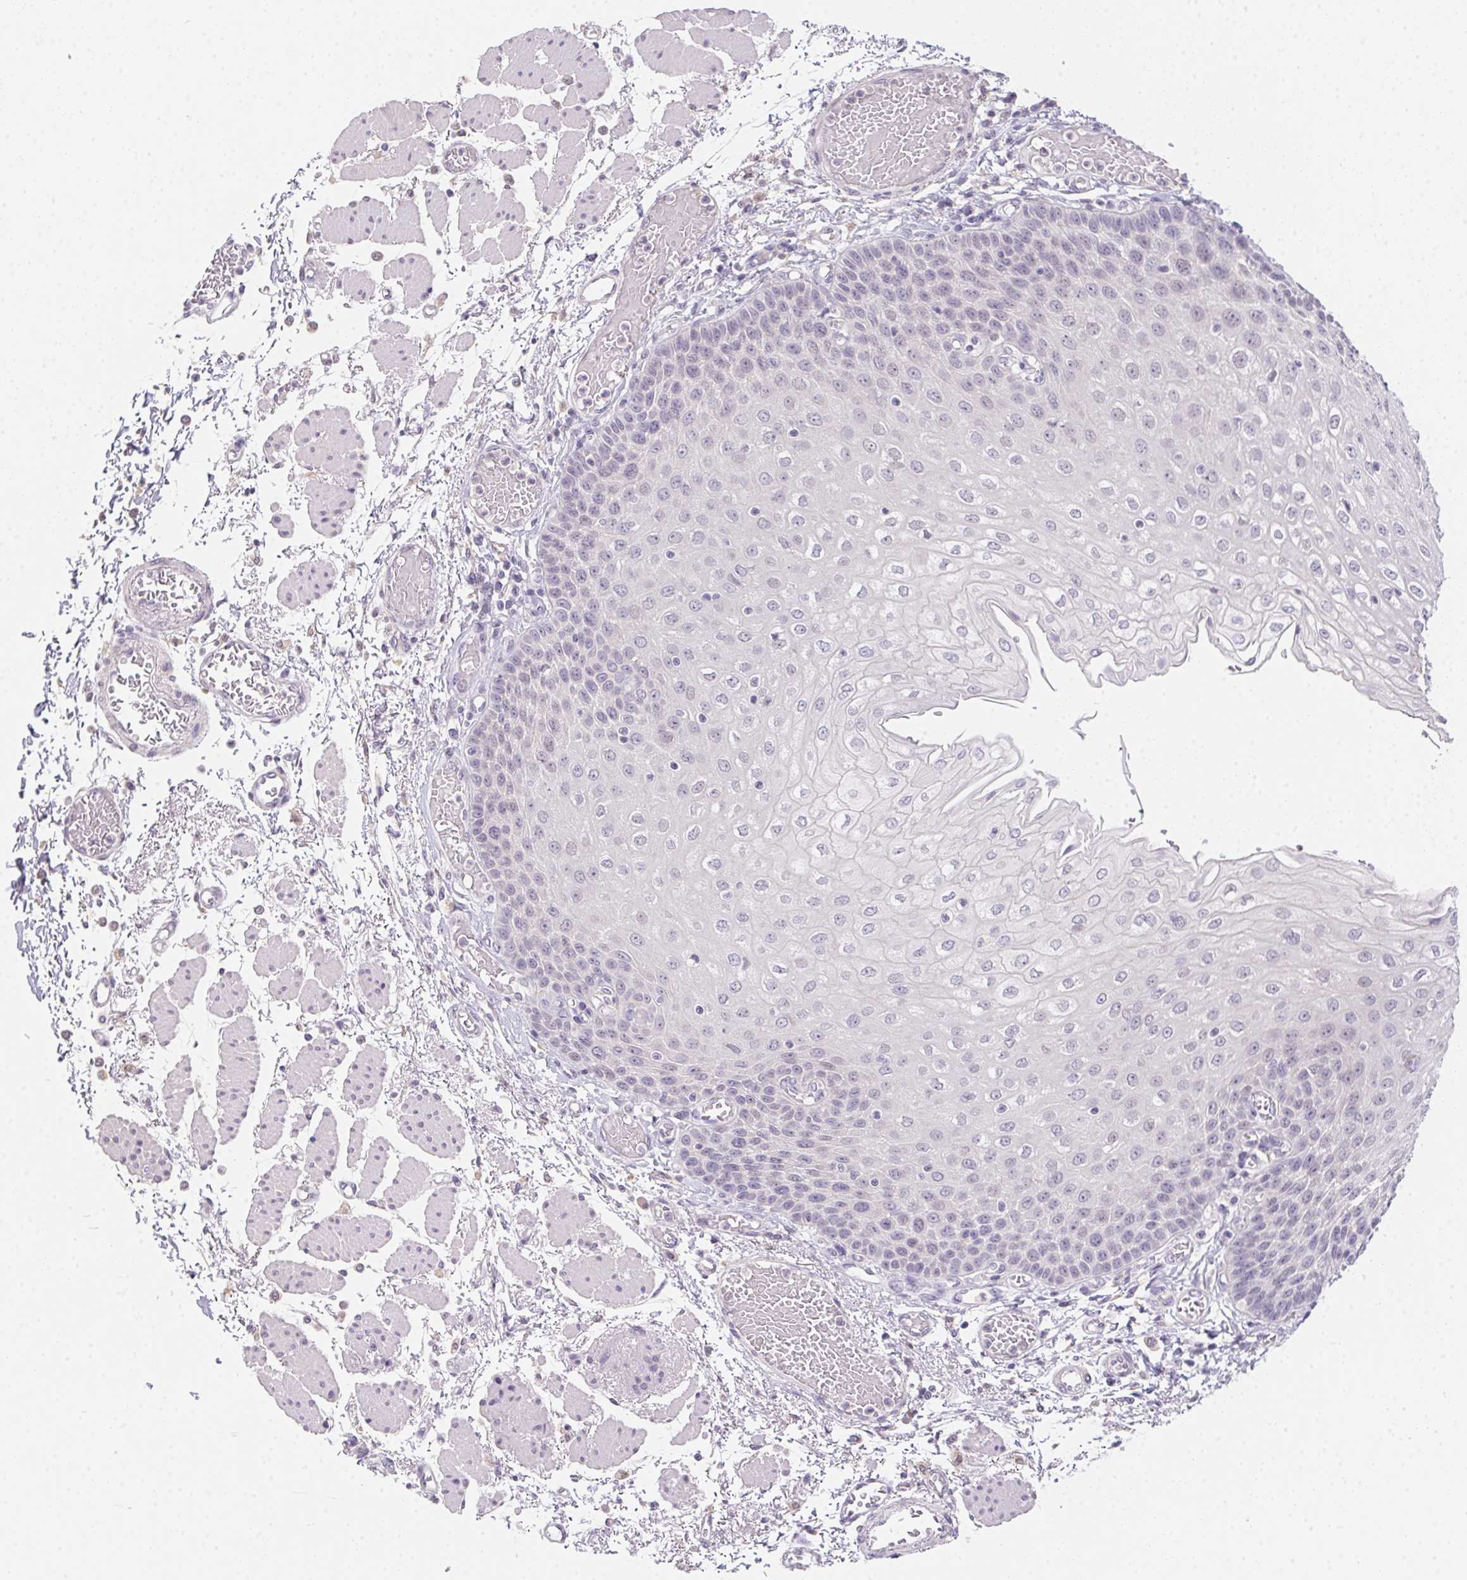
{"staining": {"intensity": "negative", "quantity": "none", "location": "none"}, "tissue": "esophagus", "cell_type": "Squamous epithelial cells", "image_type": "normal", "snomed": [{"axis": "morphology", "description": "Normal tissue, NOS"}, {"axis": "morphology", "description": "Adenocarcinoma, NOS"}, {"axis": "topography", "description": "Esophagus"}], "caption": "DAB immunohistochemical staining of normal esophagus displays no significant expression in squamous epithelial cells. Brightfield microscopy of IHC stained with DAB (brown) and hematoxylin (blue), captured at high magnification.", "gene": "SLC6A18", "patient": {"sex": "male", "age": 81}}